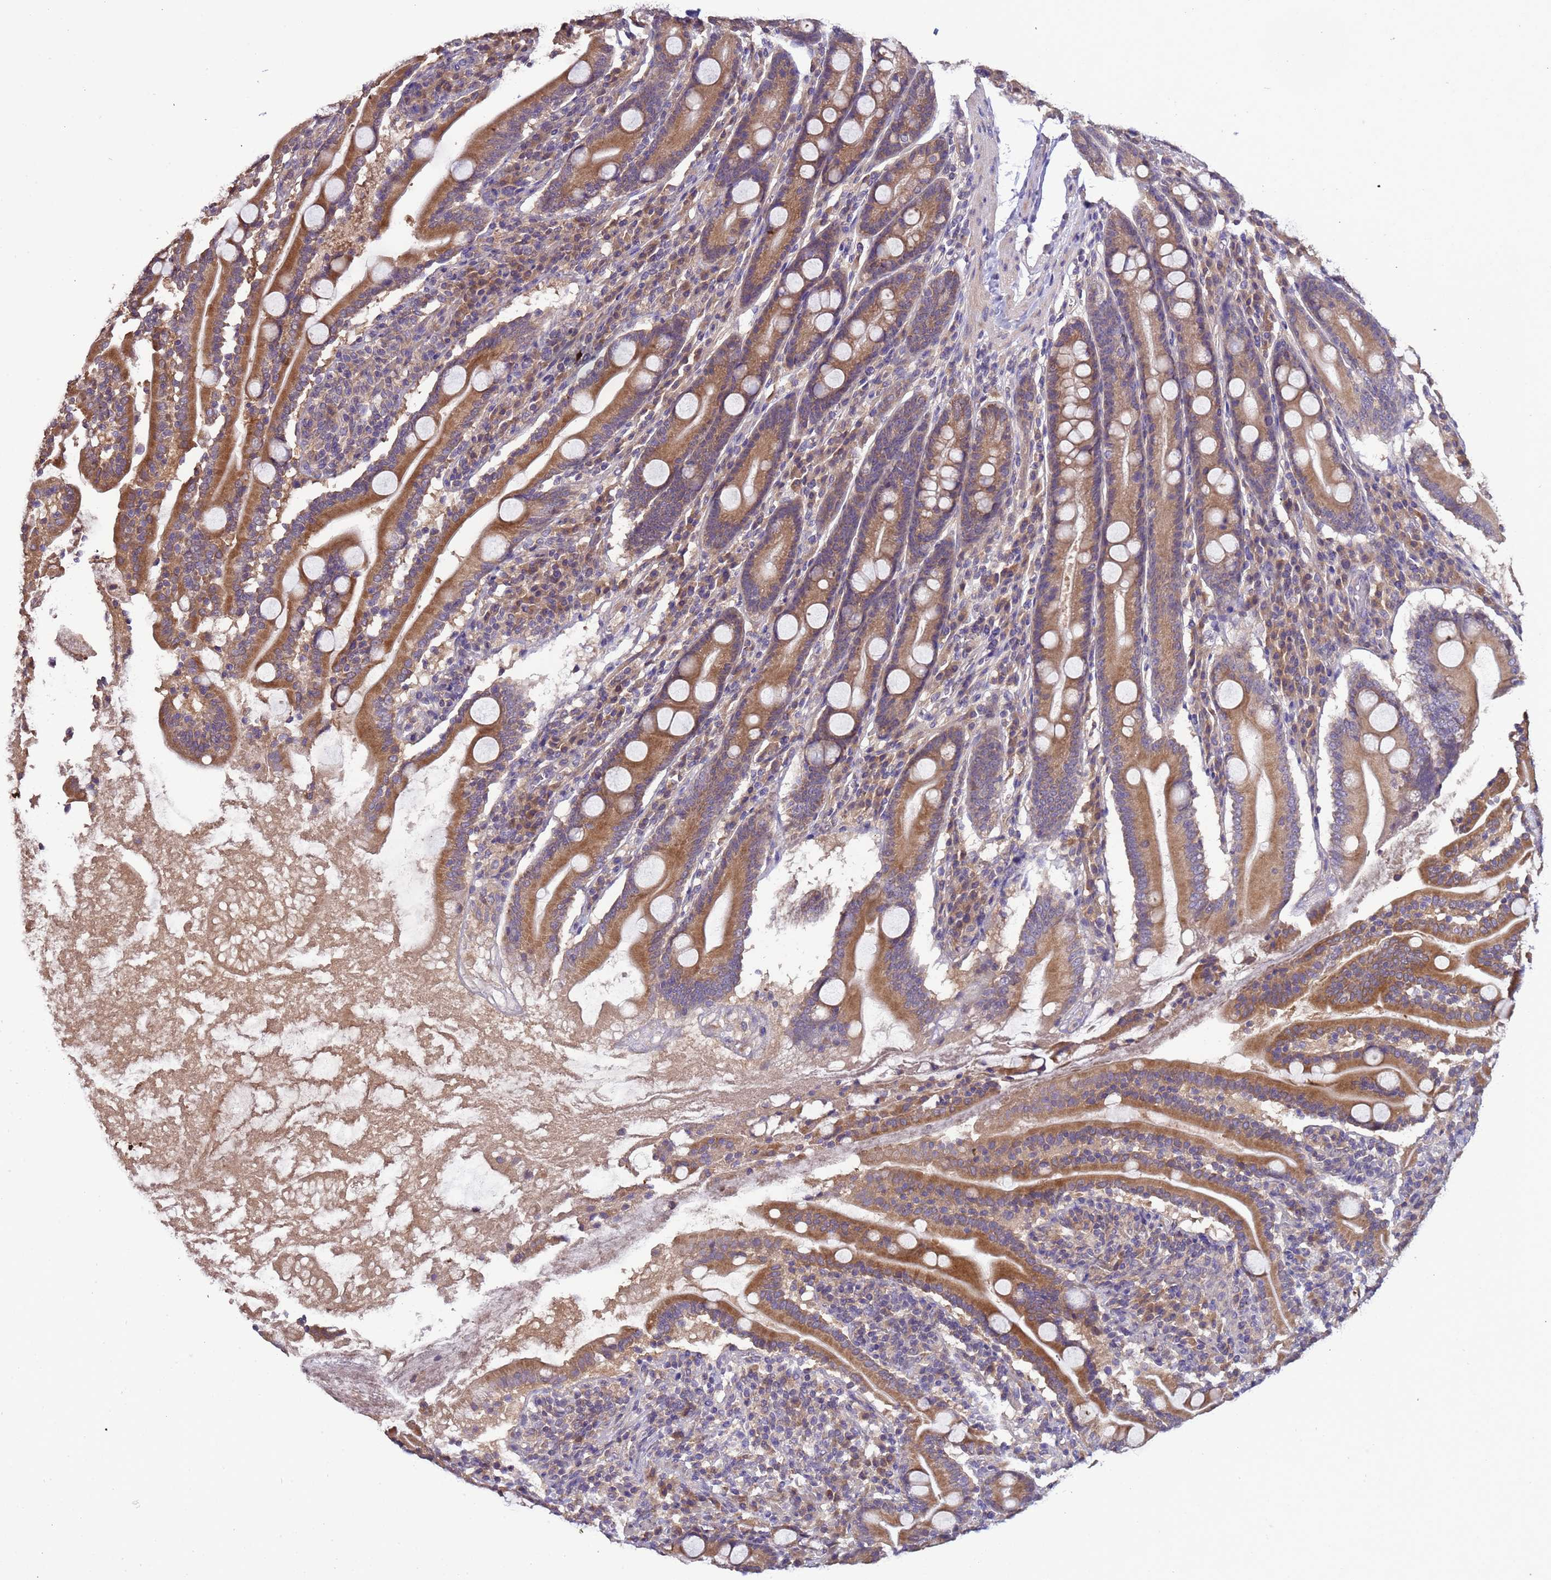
{"staining": {"intensity": "strong", "quantity": ">75%", "location": "cytoplasmic/membranous"}, "tissue": "duodenum", "cell_type": "Glandular cells", "image_type": "normal", "snomed": [{"axis": "morphology", "description": "Normal tissue, NOS"}, {"axis": "topography", "description": "Duodenum"}], "caption": "IHC (DAB) staining of normal duodenum exhibits strong cytoplasmic/membranous protein positivity in approximately >75% of glandular cells. (Stains: DAB (3,3'-diaminobenzidine) in brown, nuclei in blue, Microscopy: brightfield microscopy at high magnification).", "gene": "ELMOD2", "patient": {"sex": "male", "age": 35}}